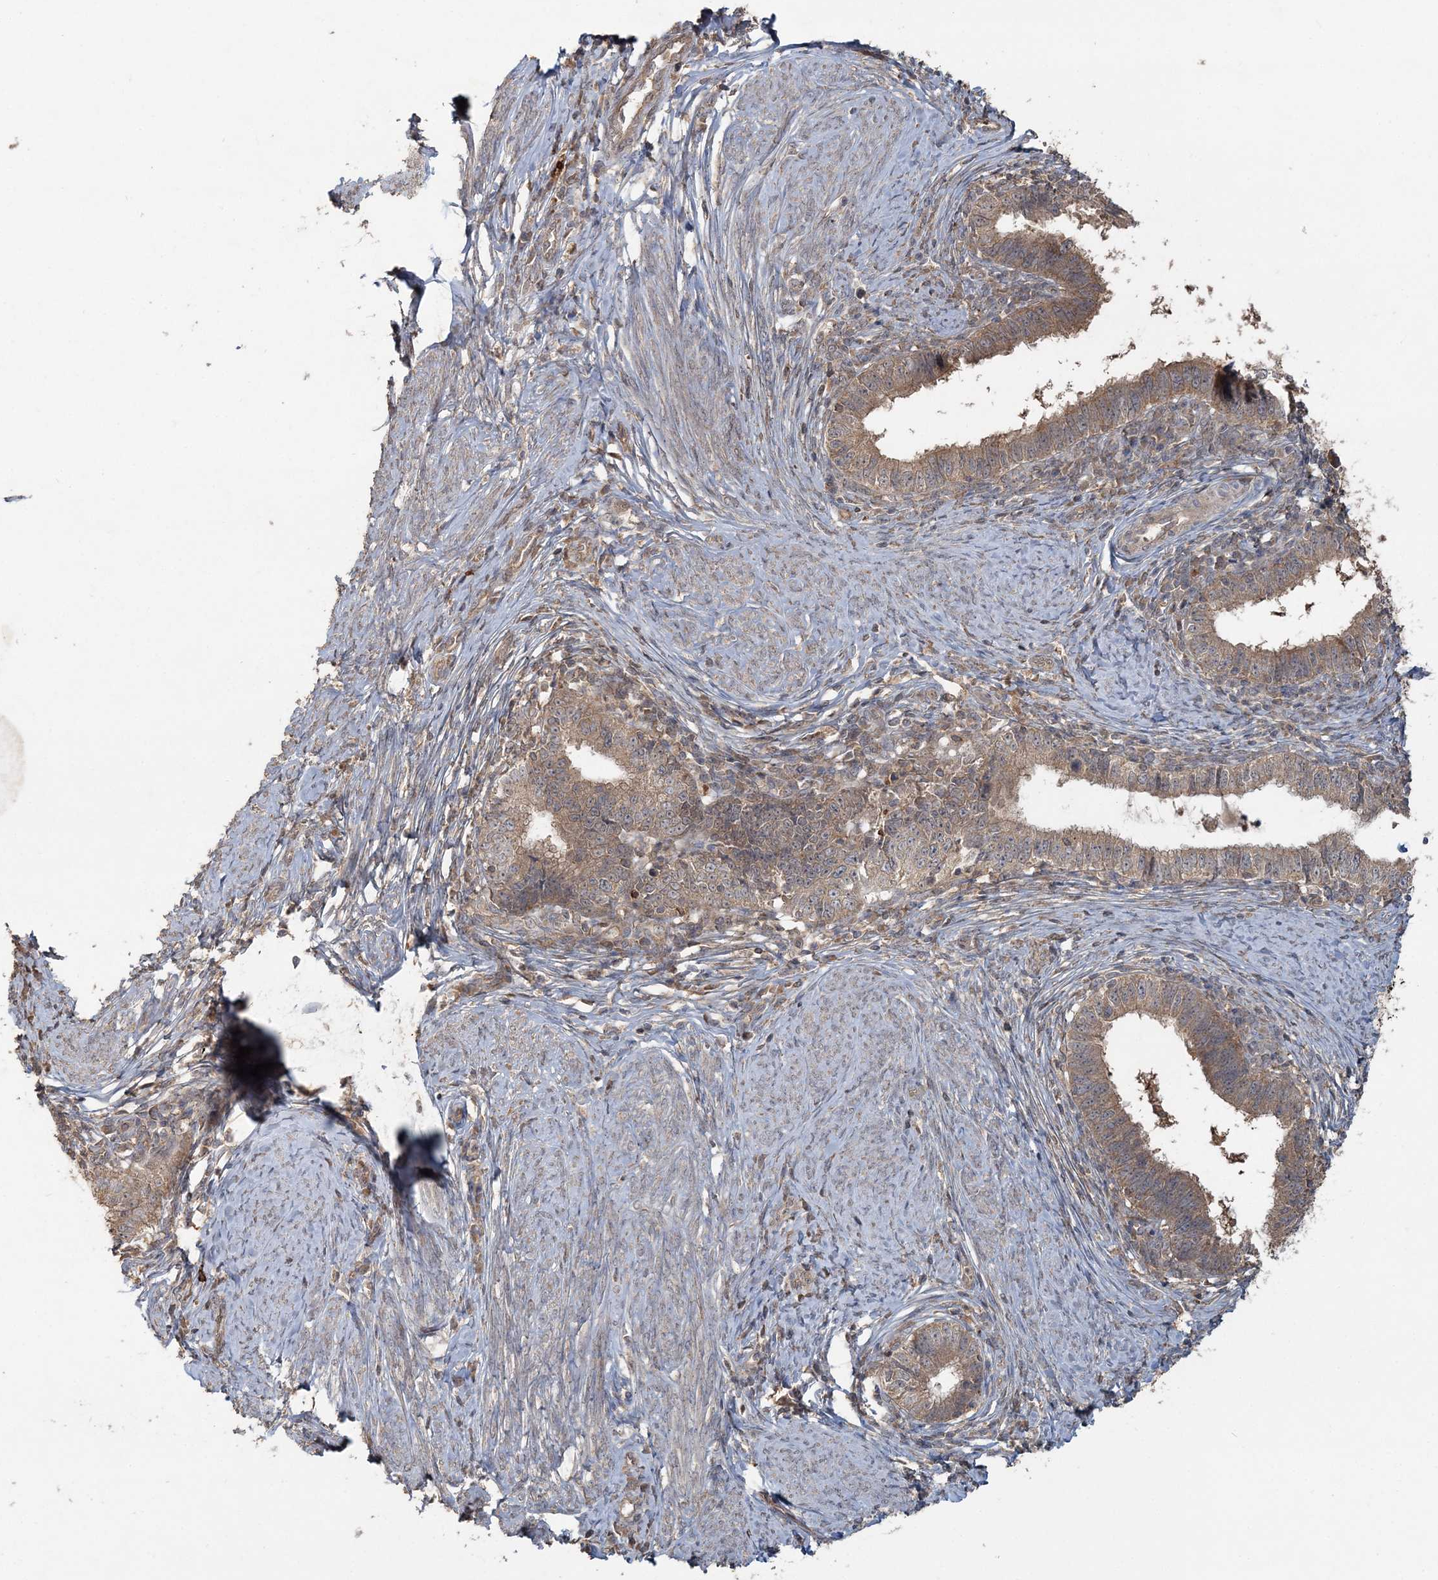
{"staining": {"intensity": "moderate", "quantity": ">75%", "location": "cytoplasmic/membranous"}, "tissue": "cervical cancer", "cell_type": "Tumor cells", "image_type": "cancer", "snomed": [{"axis": "morphology", "description": "Adenocarcinoma, NOS"}, {"axis": "topography", "description": "Cervix"}], "caption": "Cervical cancer stained for a protein displays moderate cytoplasmic/membranous positivity in tumor cells.", "gene": "SPRY1", "patient": {"sex": "female", "age": 36}}